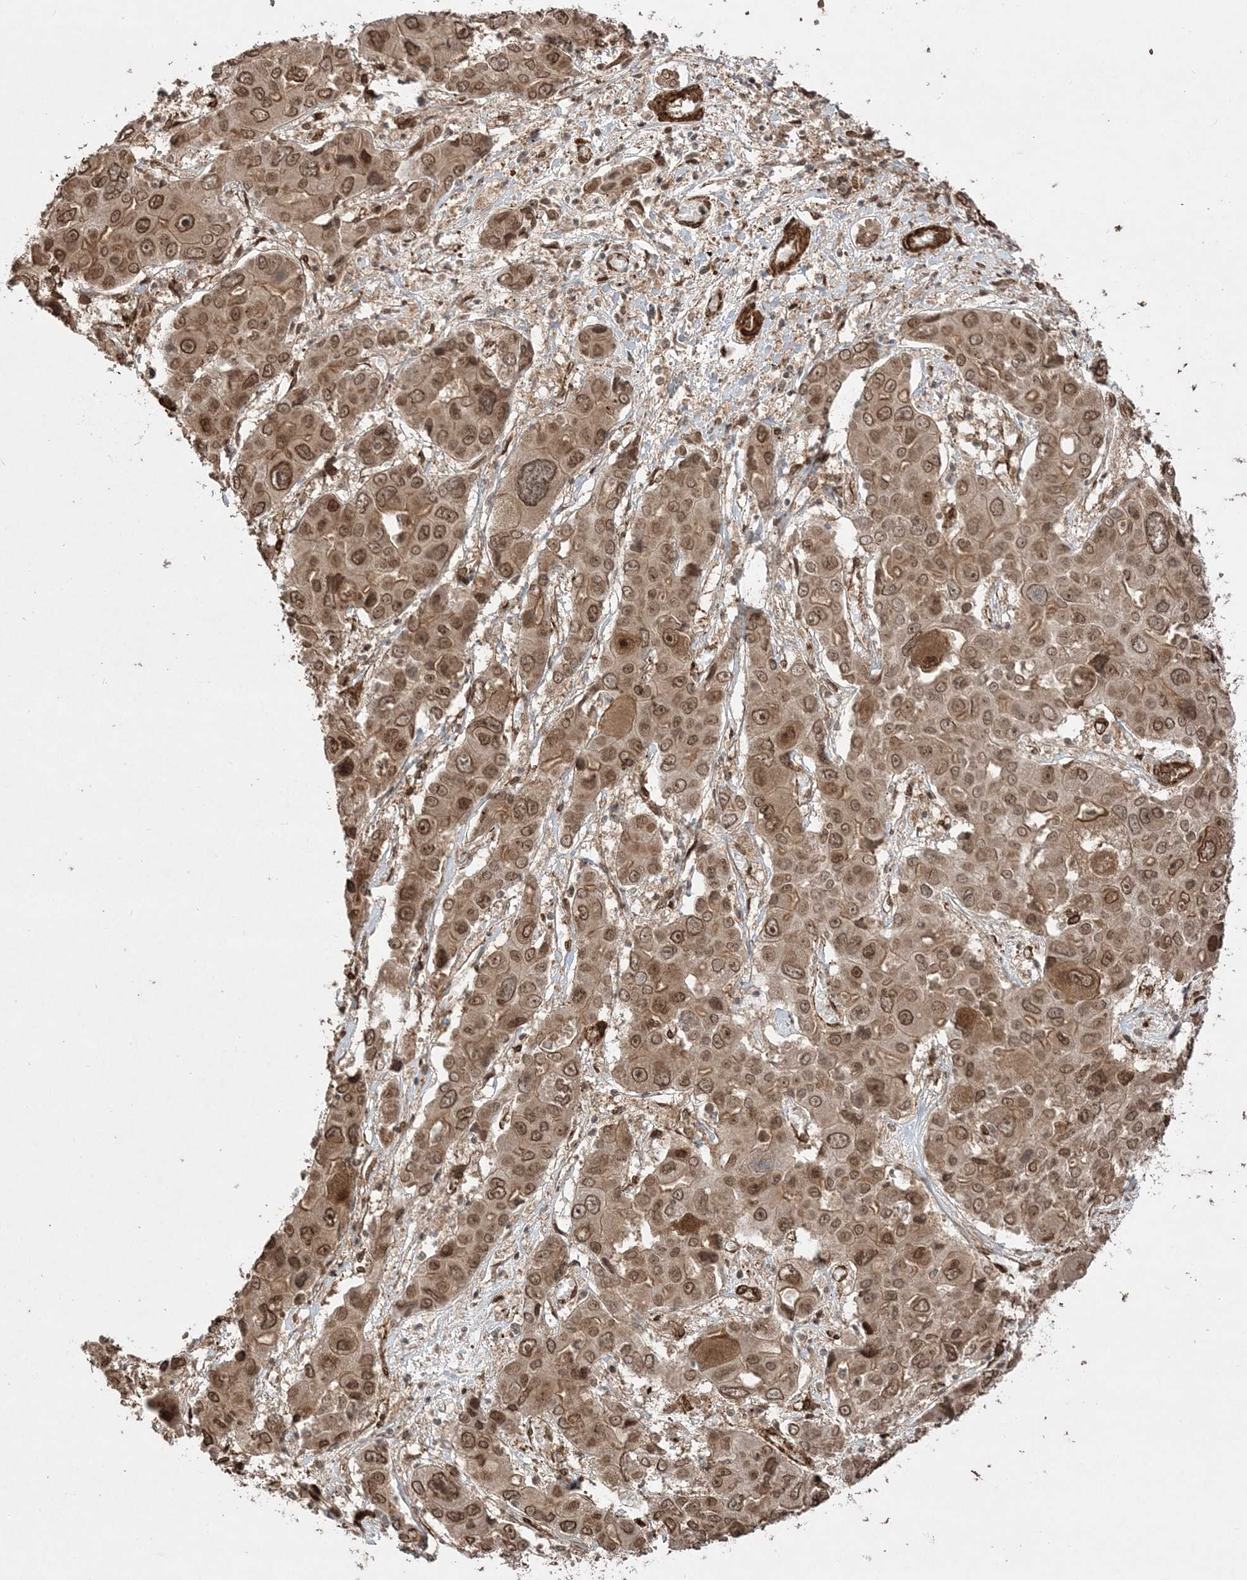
{"staining": {"intensity": "moderate", "quantity": ">75%", "location": "cytoplasmic/membranous,nuclear"}, "tissue": "liver cancer", "cell_type": "Tumor cells", "image_type": "cancer", "snomed": [{"axis": "morphology", "description": "Cholangiocarcinoma"}, {"axis": "topography", "description": "Liver"}], "caption": "IHC photomicrograph of human liver cancer (cholangiocarcinoma) stained for a protein (brown), which shows medium levels of moderate cytoplasmic/membranous and nuclear staining in approximately >75% of tumor cells.", "gene": "ETAA1", "patient": {"sex": "male", "age": 67}}